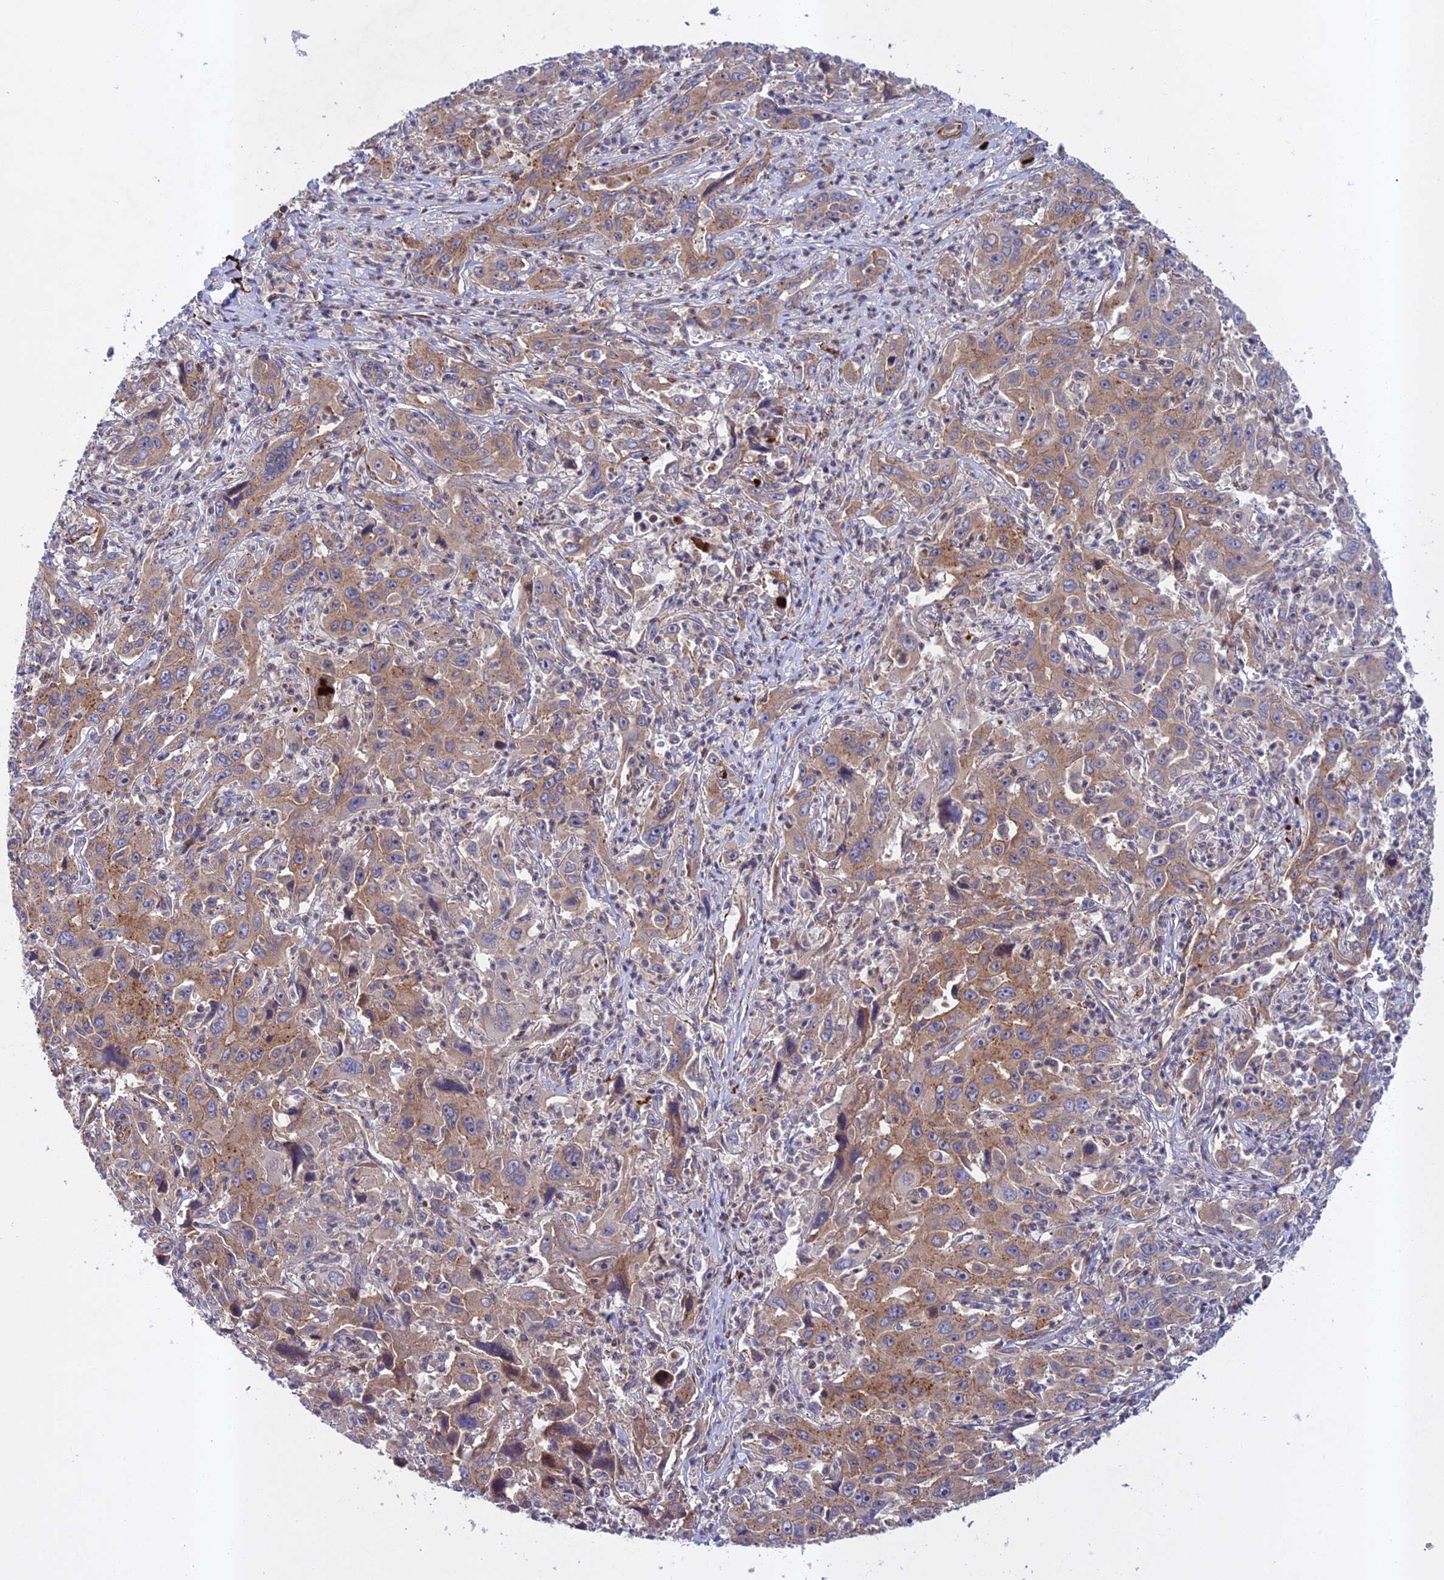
{"staining": {"intensity": "moderate", "quantity": "25%-75%", "location": "cytoplasmic/membranous"}, "tissue": "liver cancer", "cell_type": "Tumor cells", "image_type": "cancer", "snomed": [{"axis": "morphology", "description": "Carcinoma, Hepatocellular, NOS"}, {"axis": "topography", "description": "Liver"}], "caption": "This is an image of immunohistochemistry (IHC) staining of hepatocellular carcinoma (liver), which shows moderate staining in the cytoplasmic/membranous of tumor cells.", "gene": "RALGAPA2", "patient": {"sex": "male", "age": 63}}